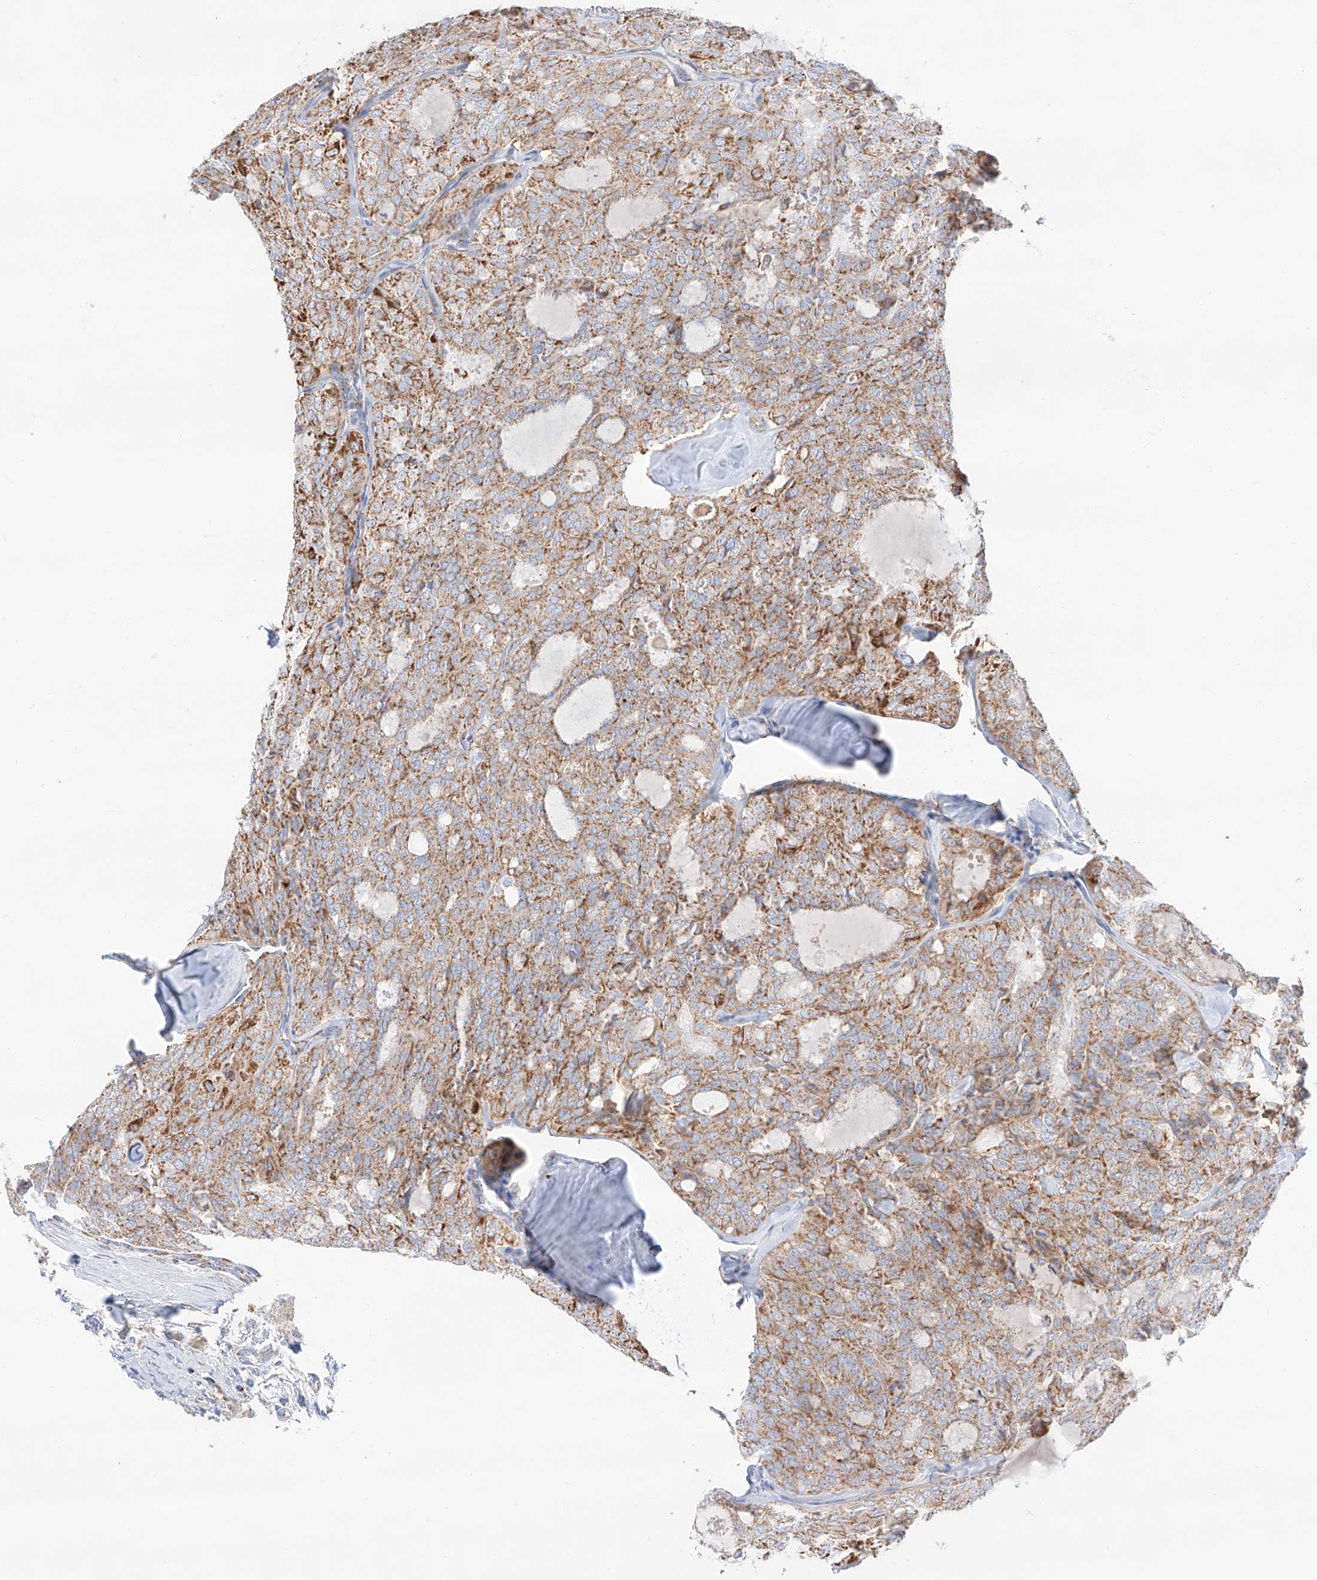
{"staining": {"intensity": "moderate", "quantity": ">75%", "location": "cytoplasmic/membranous"}, "tissue": "thyroid cancer", "cell_type": "Tumor cells", "image_type": "cancer", "snomed": [{"axis": "morphology", "description": "Follicular adenoma carcinoma, NOS"}, {"axis": "topography", "description": "Thyroid gland"}], "caption": "Follicular adenoma carcinoma (thyroid) stained for a protein shows moderate cytoplasmic/membranous positivity in tumor cells.", "gene": "TTC27", "patient": {"sex": "male", "age": 75}}